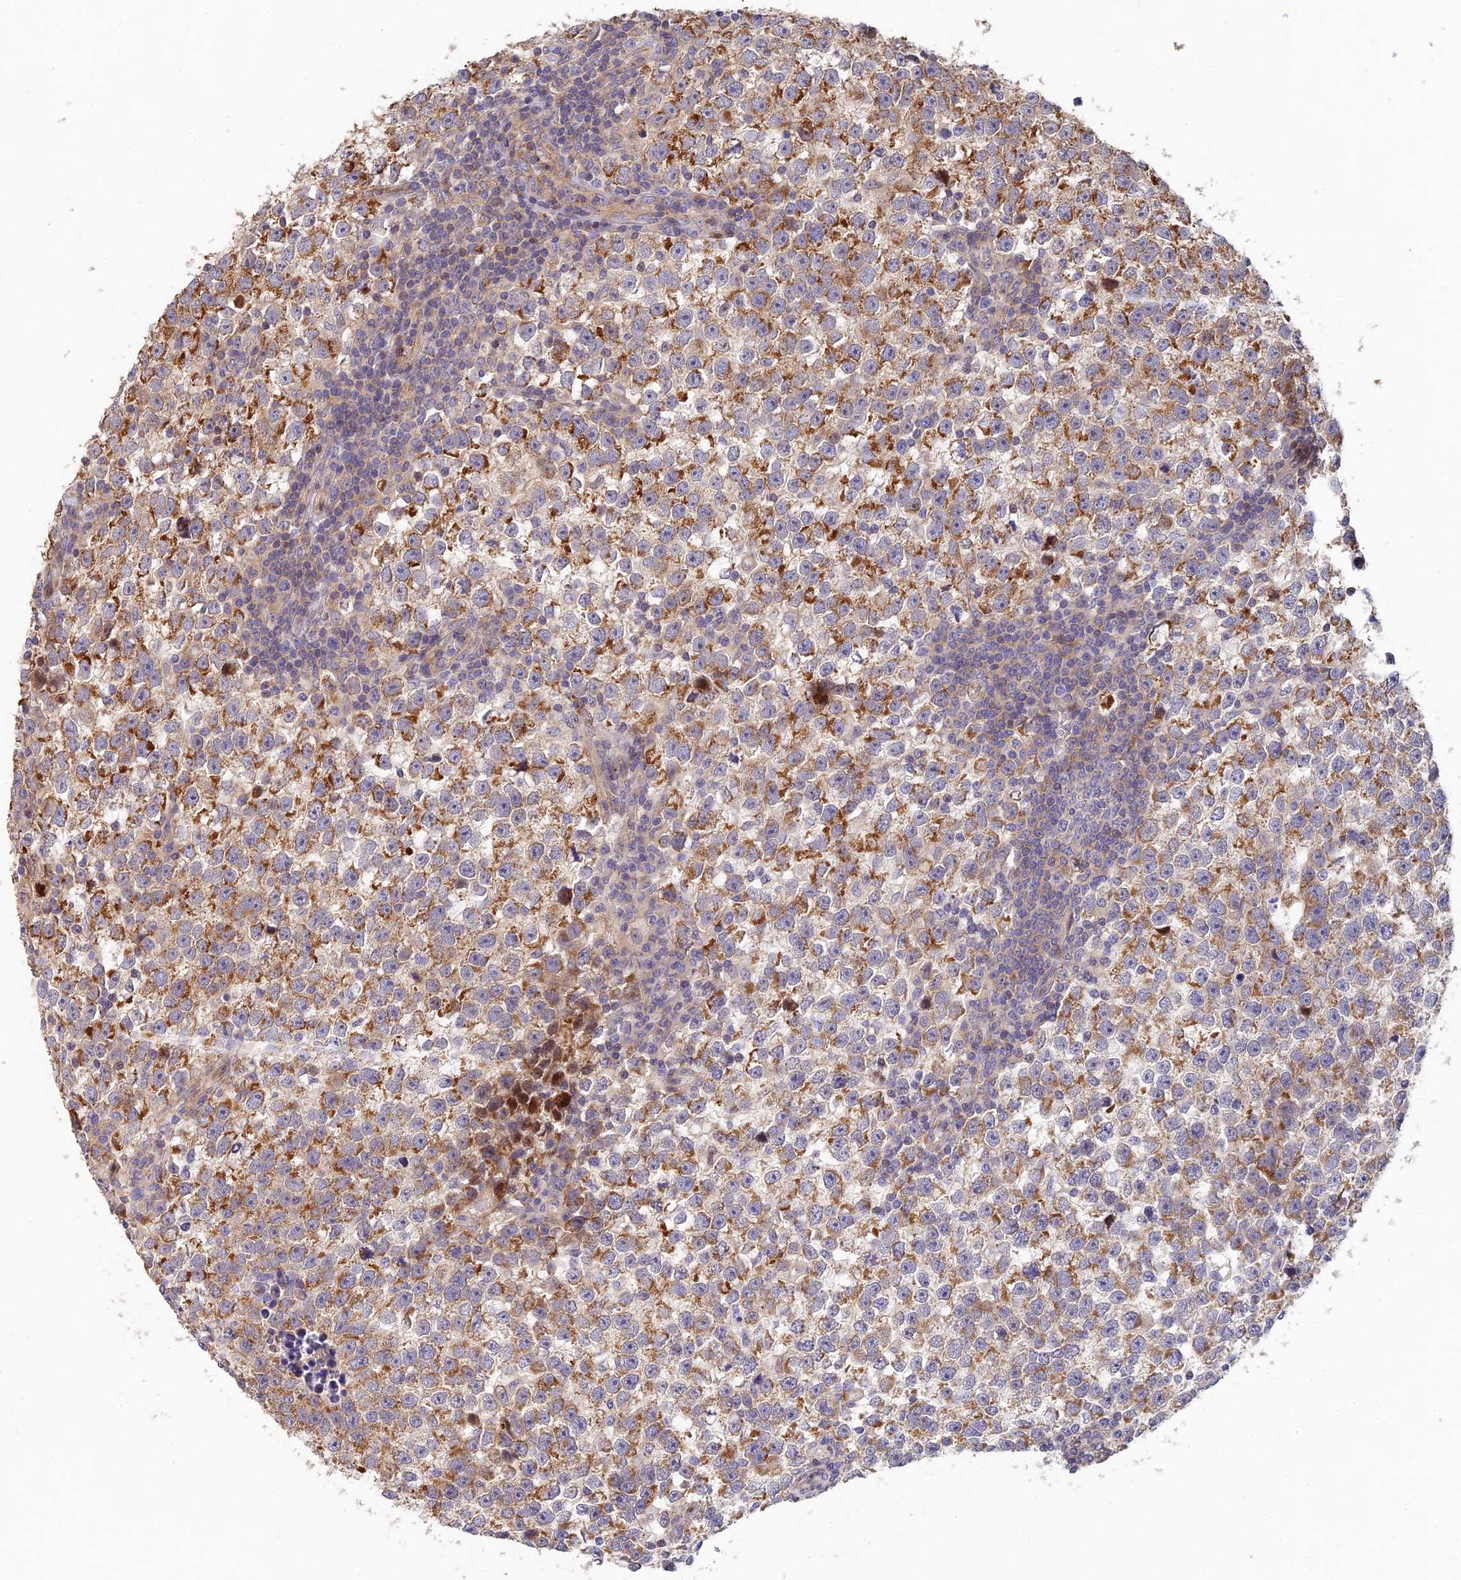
{"staining": {"intensity": "moderate", "quantity": ">75%", "location": "cytoplasmic/membranous"}, "tissue": "testis cancer", "cell_type": "Tumor cells", "image_type": "cancer", "snomed": [{"axis": "morphology", "description": "Normal tissue, NOS"}, {"axis": "morphology", "description": "Seminoma, NOS"}, {"axis": "topography", "description": "Testis"}], "caption": "Seminoma (testis) stained with a protein marker displays moderate staining in tumor cells.", "gene": "RELCH", "patient": {"sex": "male", "age": 43}}